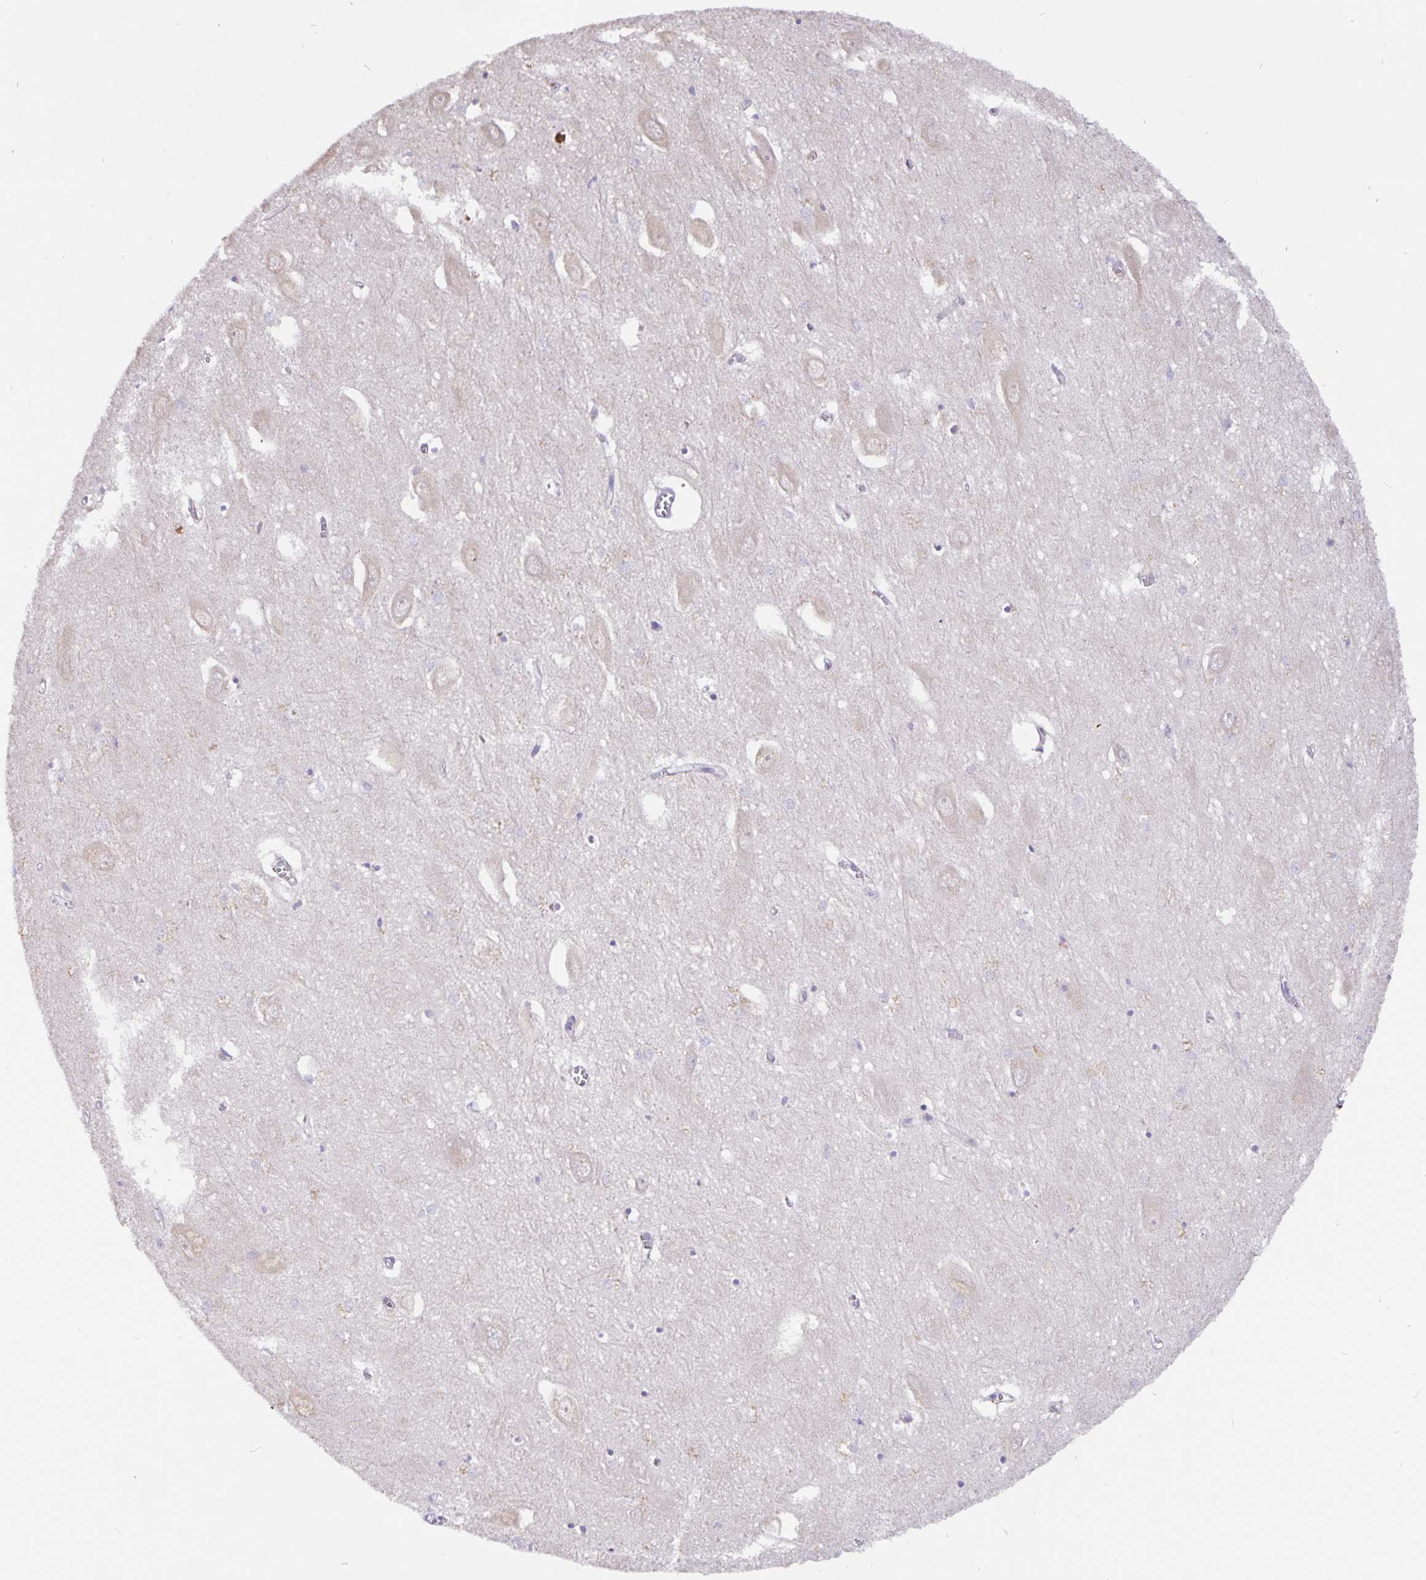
{"staining": {"intensity": "negative", "quantity": "none", "location": "none"}, "tissue": "hippocampus", "cell_type": "Glial cells", "image_type": "normal", "snomed": [{"axis": "morphology", "description": "Normal tissue, NOS"}, {"axis": "topography", "description": "Hippocampus"}], "caption": "This is a photomicrograph of immunohistochemistry staining of normal hippocampus, which shows no staining in glial cells.", "gene": "EML6", "patient": {"sex": "female", "age": 64}}